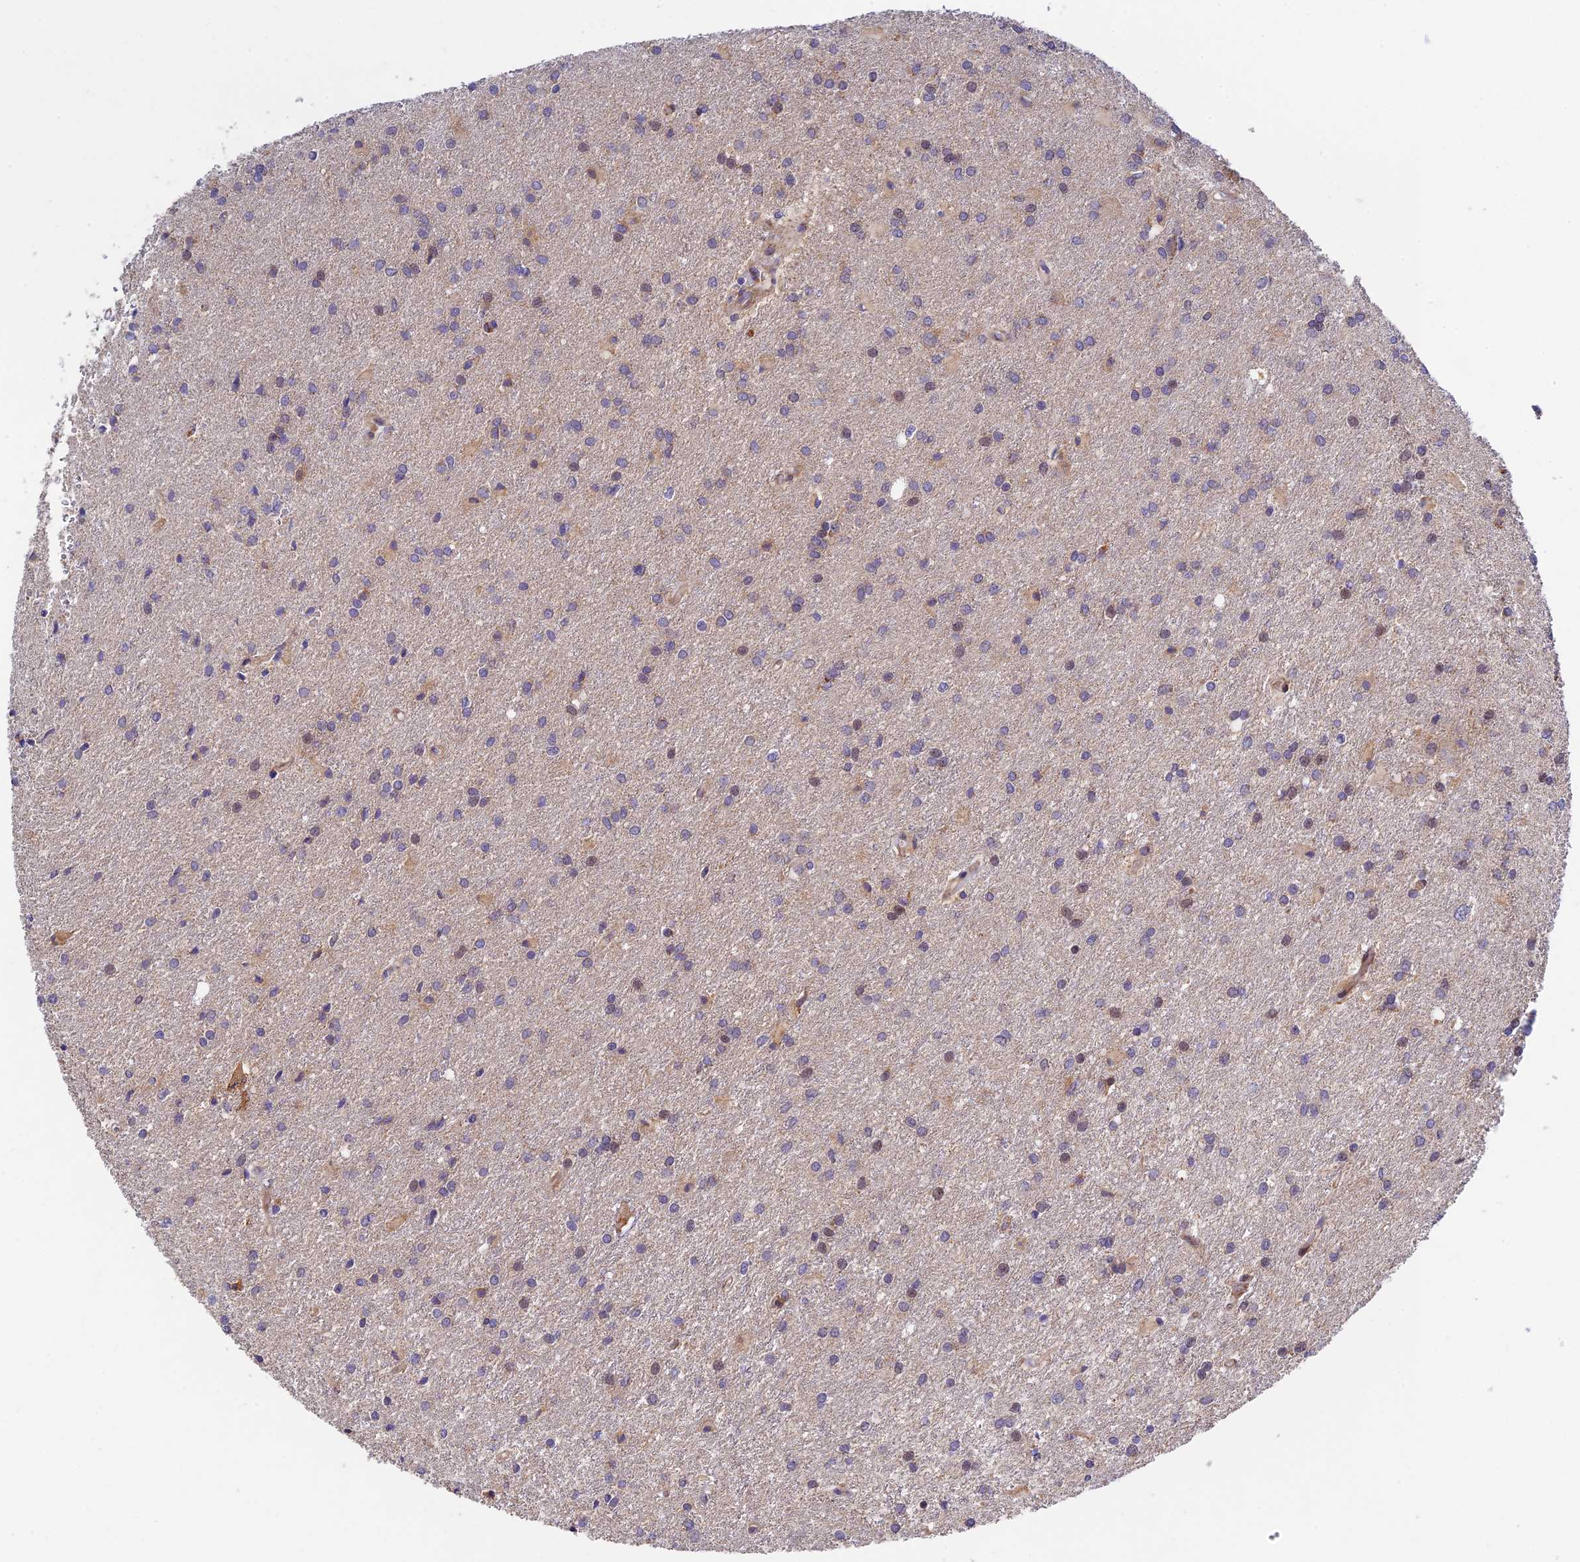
{"staining": {"intensity": "negative", "quantity": "none", "location": "none"}, "tissue": "glioma", "cell_type": "Tumor cells", "image_type": "cancer", "snomed": [{"axis": "morphology", "description": "Glioma, malignant, High grade"}, {"axis": "topography", "description": "Brain"}], "caption": "Micrograph shows no significant protein expression in tumor cells of glioma.", "gene": "FUOM", "patient": {"sex": "female", "age": 50}}